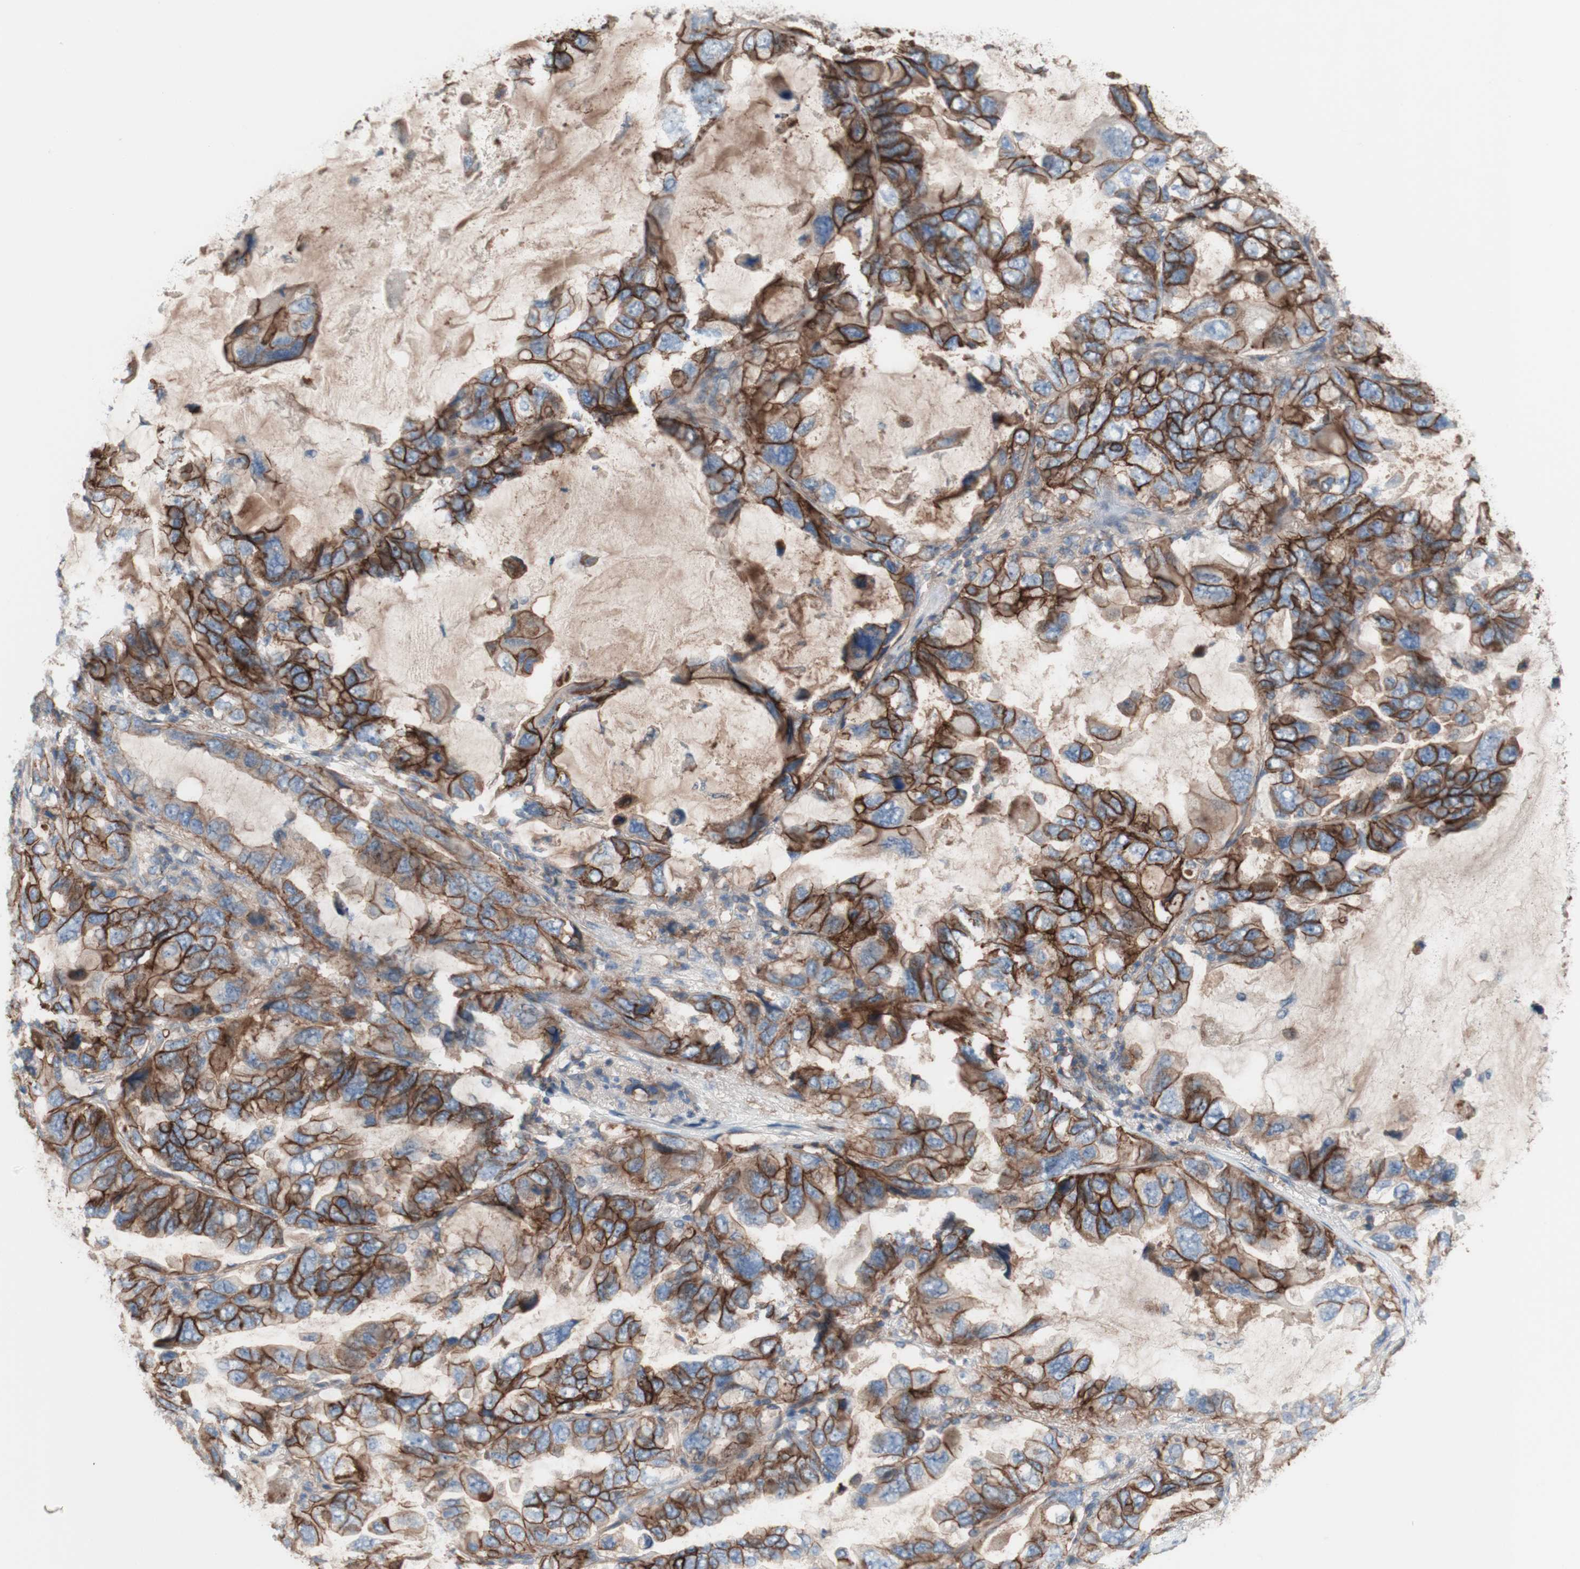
{"staining": {"intensity": "moderate", "quantity": ">75%", "location": "cytoplasmic/membranous"}, "tissue": "lung cancer", "cell_type": "Tumor cells", "image_type": "cancer", "snomed": [{"axis": "morphology", "description": "Squamous cell carcinoma, NOS"}, {"axis": "topography", "description": "Lung"}], "caption": "Immunohistochemical staining of lung squamous cell carcinoma reveals medium levels of moderate cytoplasmic/membranous protein positivity in about >75% of tumor cells.", "gene": "CD46", "patient": {"sex": "female", "age": 73}}